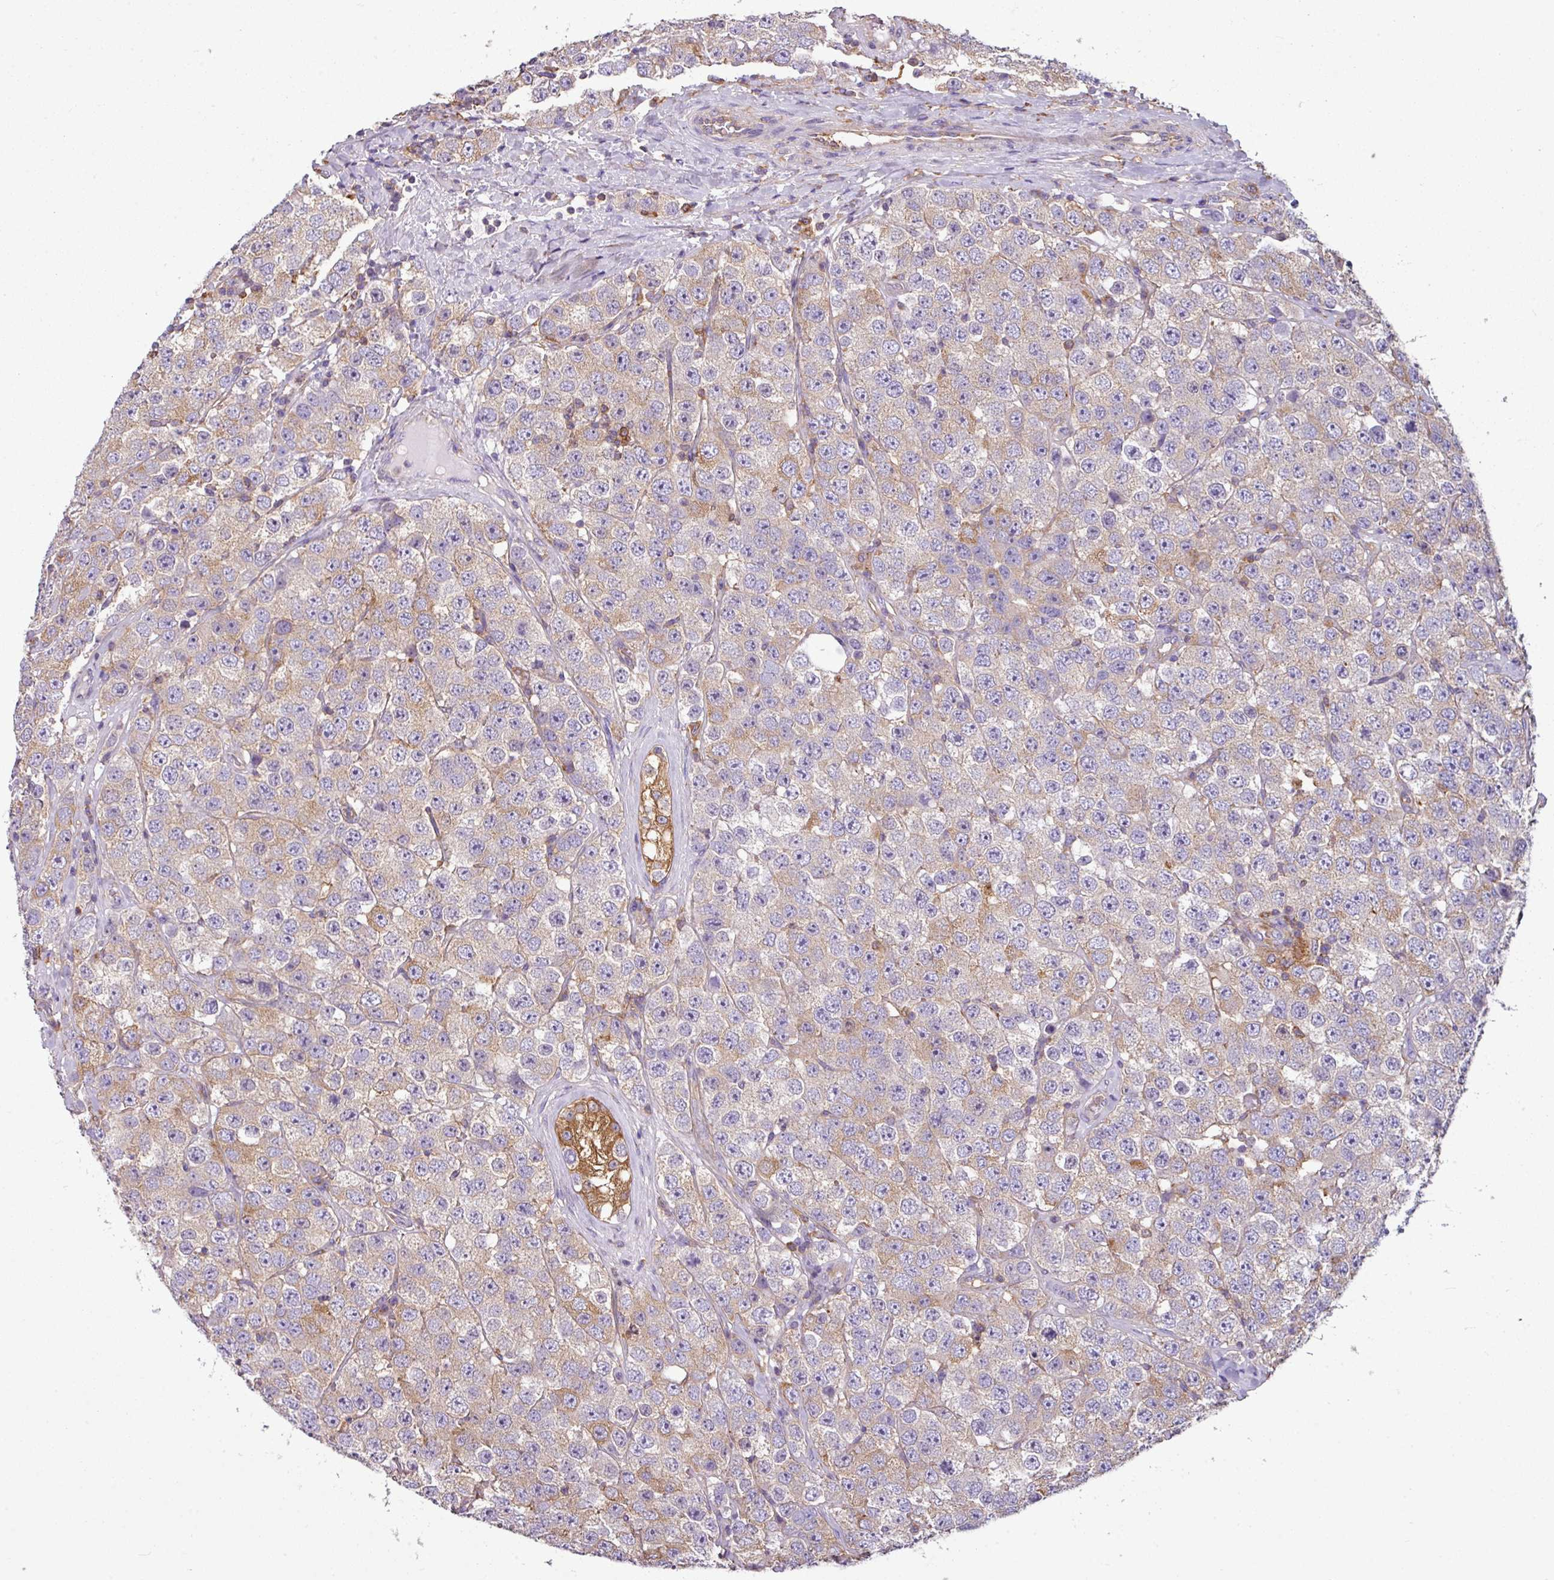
{"staining": {"intensity": "weak", "quantity": "25%-75%", "location": "cytoplasmic/membranous"}, "tissue": "testis cancer", "cell_type": "Tumor cells", "image_type": "cancer", "snomed": [{"axis": "morphology", "description": "Seminoma, NOS"}, {"axis": "topography", "description": "Testis"}], "caption": "Human testis cancer stained for a protein (brown) shows weak cytoplasmic/membranous positive positivity in about 25%-75% of tumor cells.", "gene": "XNDC1N", "patient": {"sex": "male", "age": 28}}